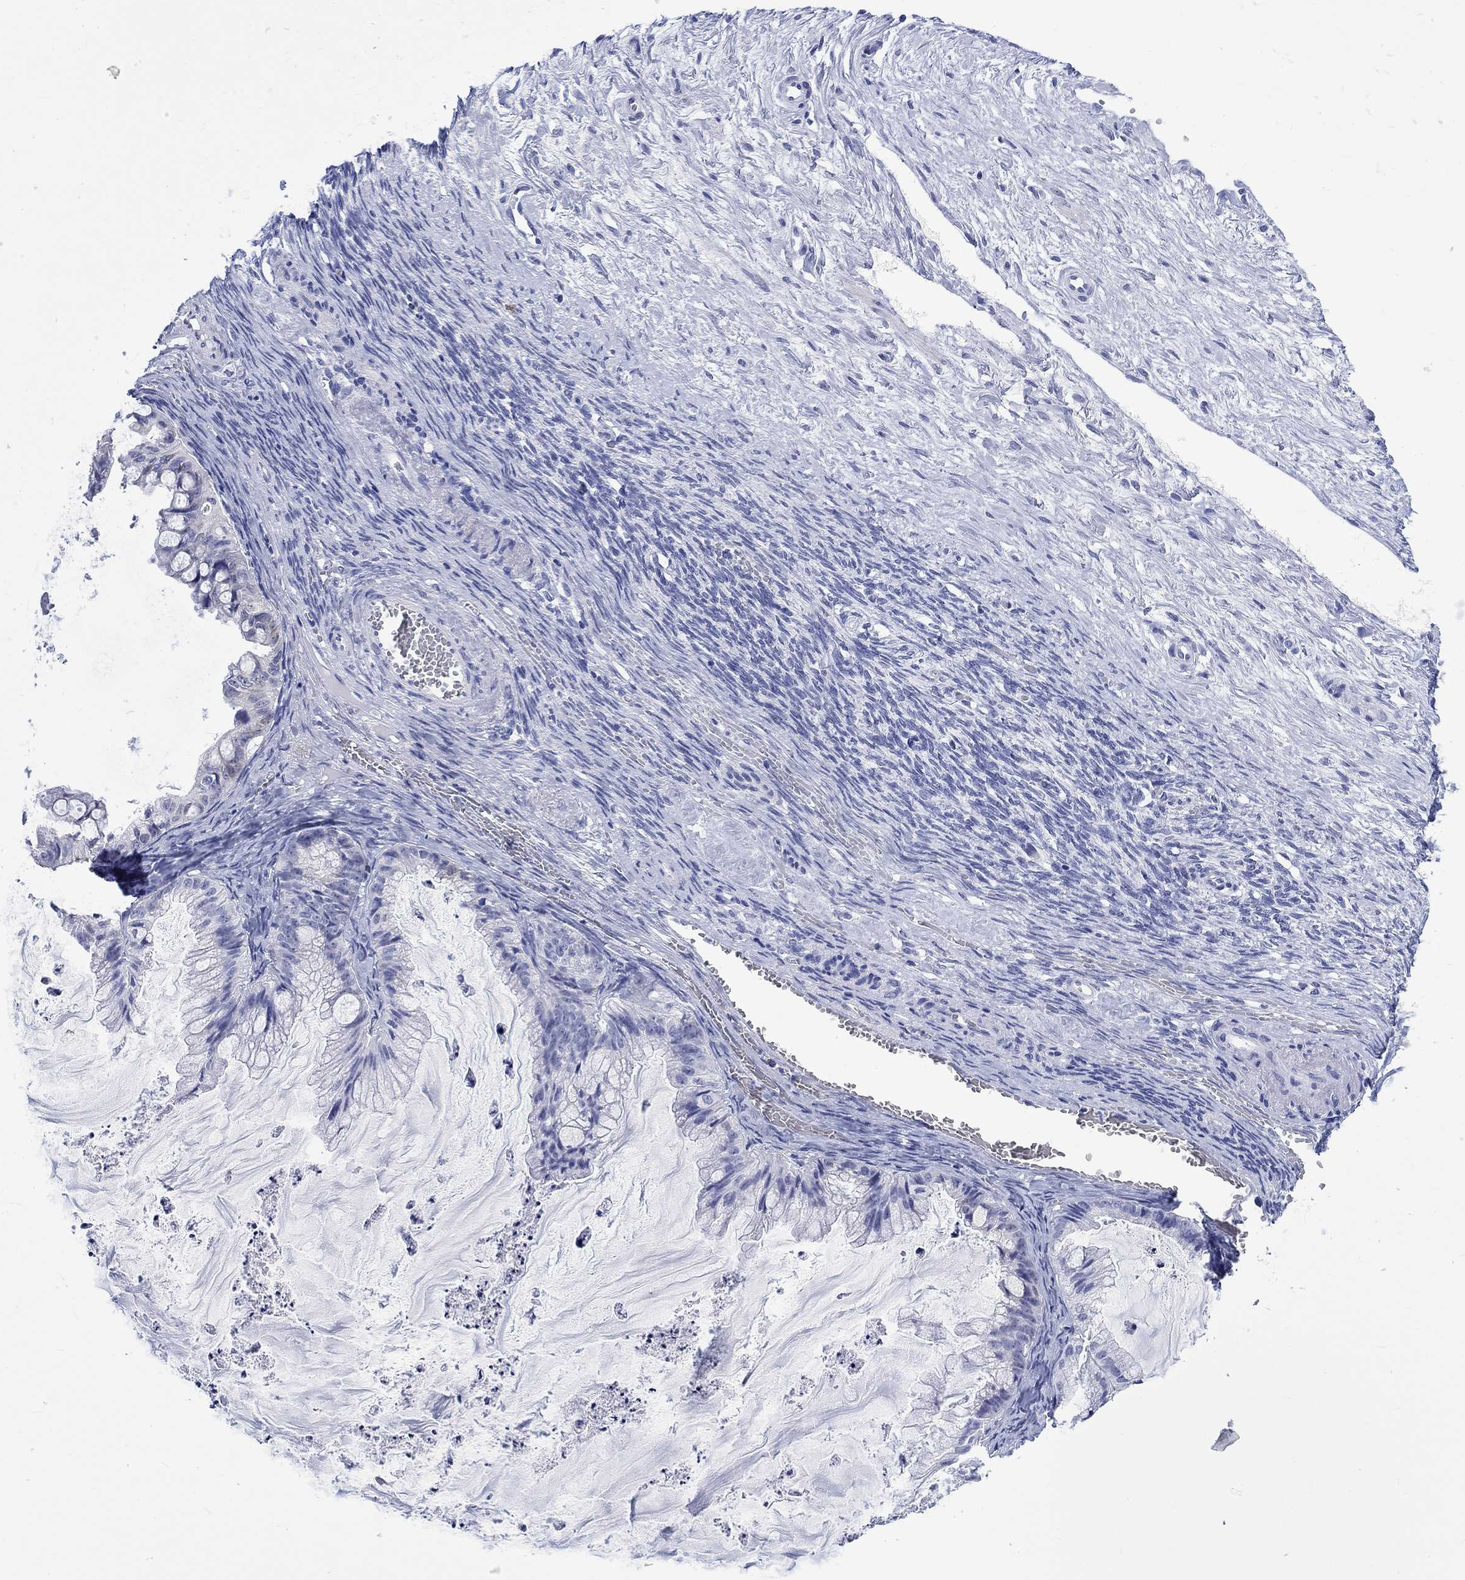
{"staining": {"intensity": "negative", "quantity": "none", "location": "none"}, "tissue": "ovarian cancer", "cell_type": "Tumor cells", "image_type": "cancer", "snomed": [{"axis": "morphology", "description": "Cystadenocarcinoma, mucinous, NOS"}, {"axis": "topography", "description": "Ovary"}], "caption": "IHC histopathology image of human mucinous cystadenocarcinoma (ovarian) stained for a protein (brown), which exhibits no positivity in tumor cells. The staining was performed using DAB to visualize the protein expression in brown, while the nuclei were stained in blue with hematoxylin (Magnification: 20x).", "gene": "MSI1", "patient": {"sex": "female", "age": 57}}